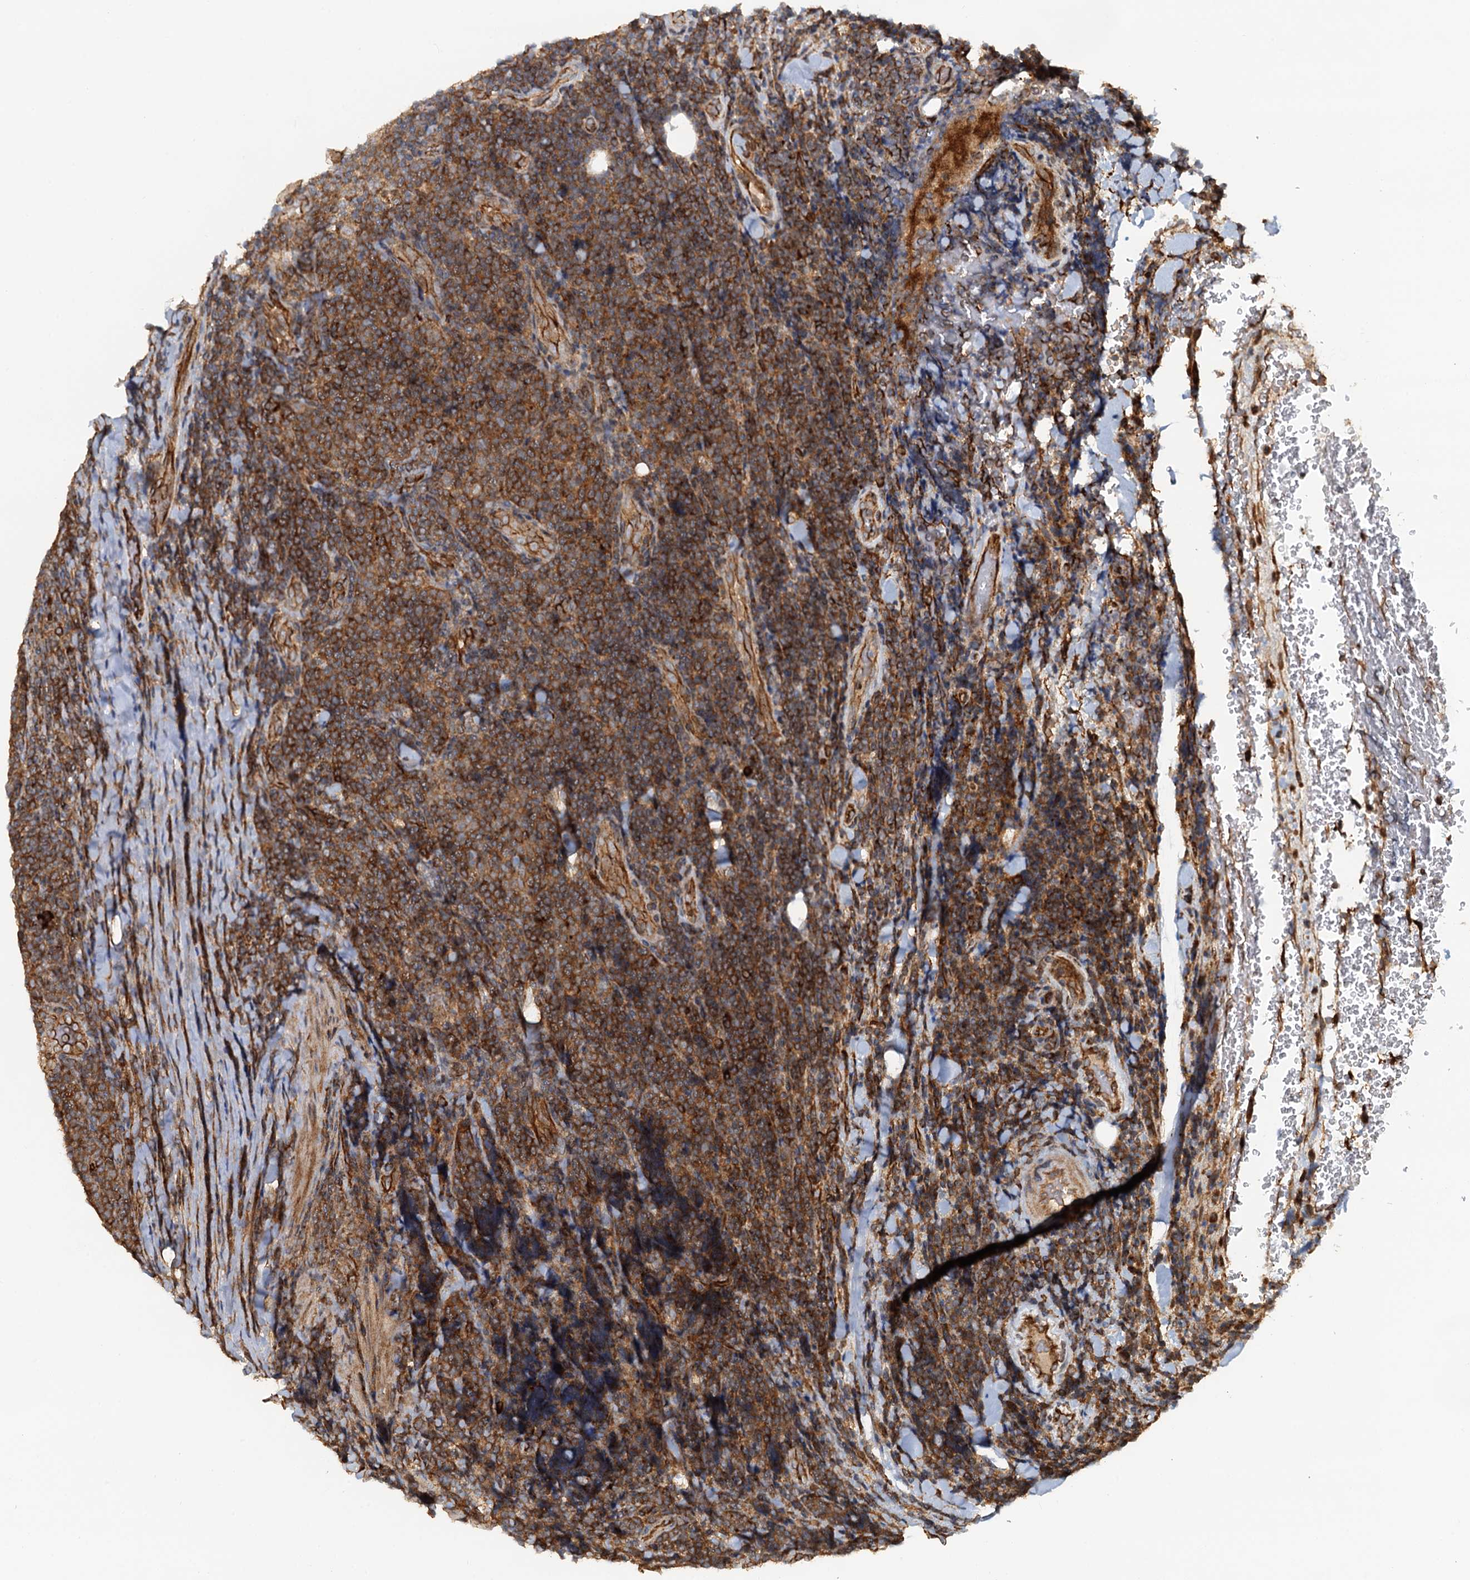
{"staining": {"intensity": "moderate", "quantity": ">75%", "location": "cytoplasmic/membranous"}, "tissue": "lymphoma", "cell_type": "Tumor cells", "image_type": "cancer", "snomed": [{"axis": "morphology", "description": "Malignant lymphoma, non-Hodgkin's type, Low grade"}, {"axis": "topography", "description": "Lymph node"}], "caption": "Tumor cells demonstrate medium levels of moderate cytoplasmic/membranous expression in approximately >75% of cells in human malignant lymphoma, non-Hodgkin's type (low-grade).", "gene": "NIPAL3", "patient": {"sex": "male", "age": 66}}